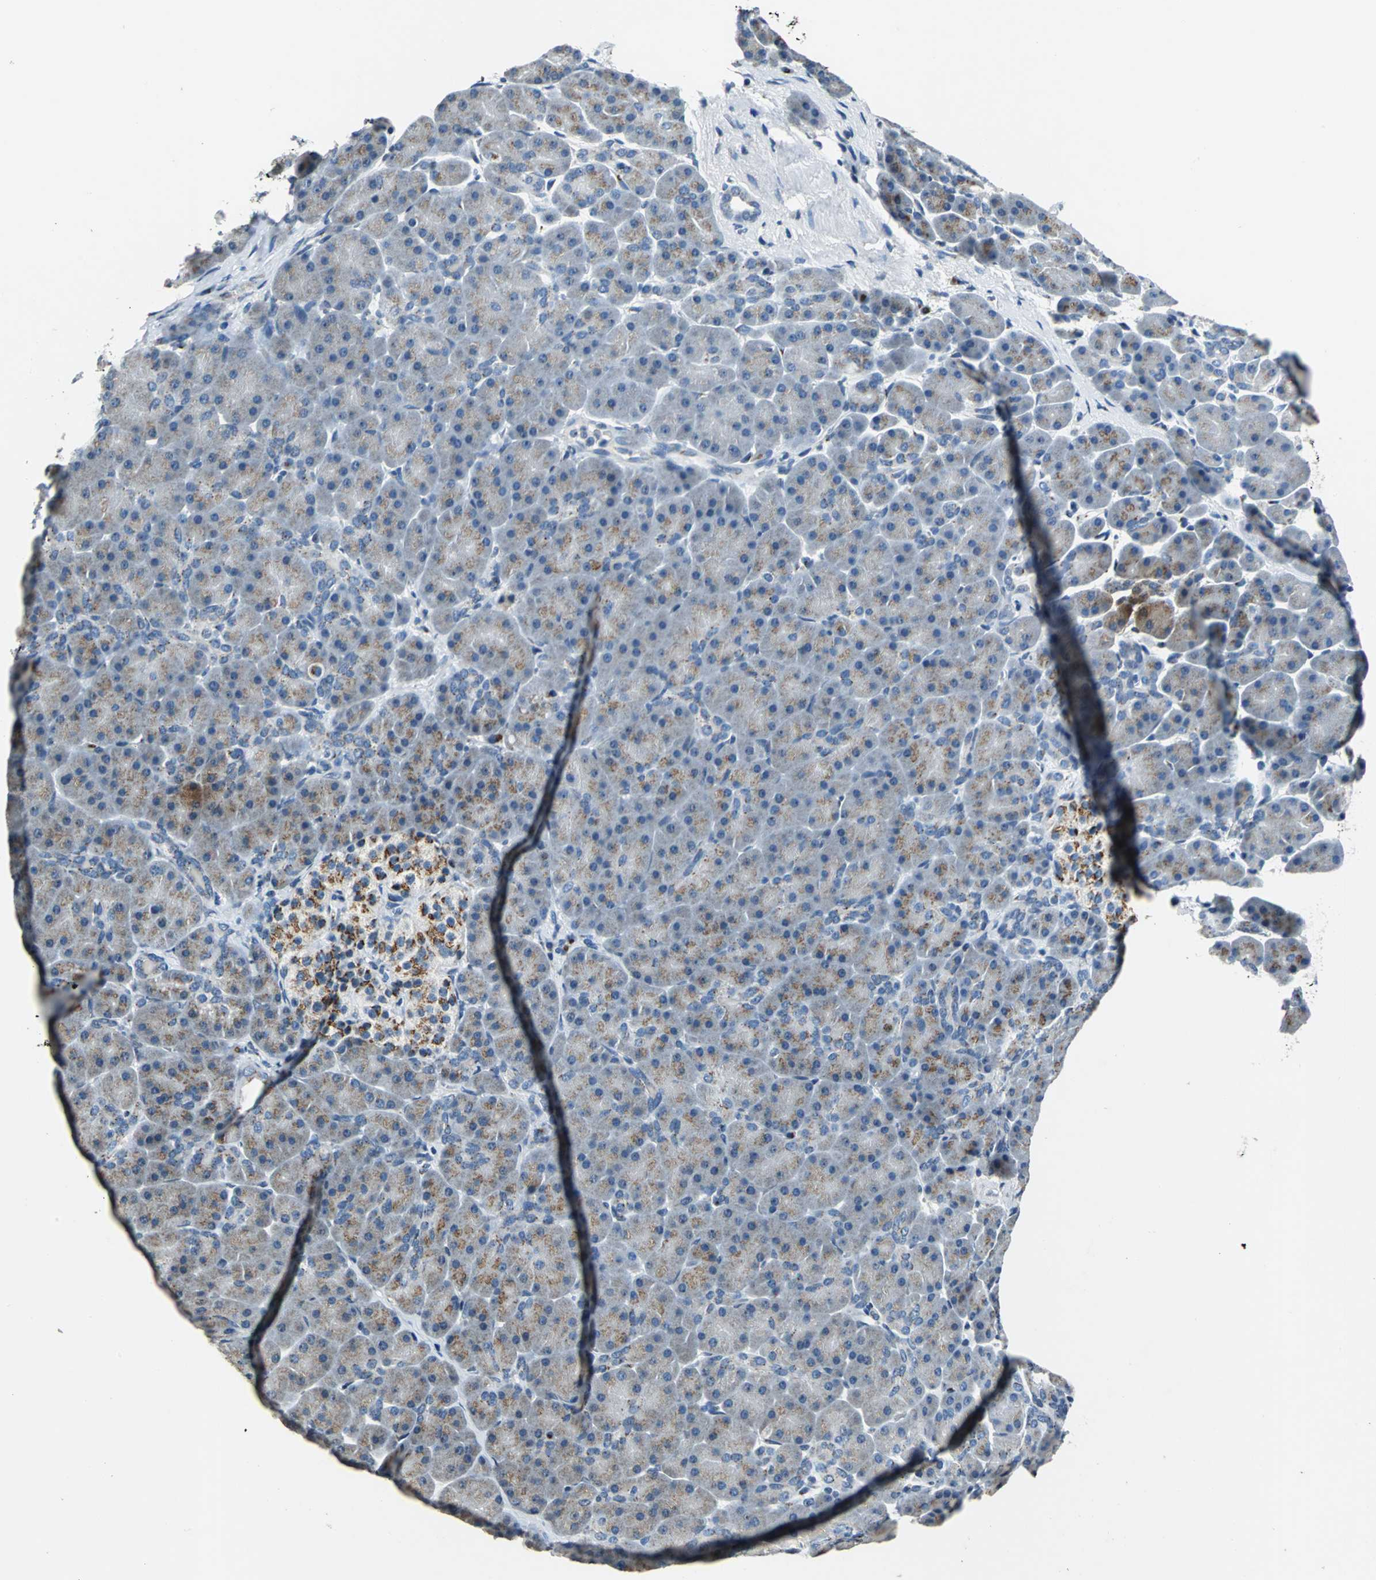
{"staining": {"intensity": "moderate", "quantity": "25%-75%", "location": "cytoplasmic/membranous"}, "tissue": "pancreas", "cell_type": "Exocrine glandular cells", "image_type": "normal", "snomed": [{"axis": "morphology", "description": "Normal tissue, NOS"}, {"axis": "topography", "description": "Pancreas"}], "caption": "Unremarkable pancreas was stained to show a protein in brown. There is medium levels of moderate cytoplasmic/membranous positivity in approximately 25%-75% of exocrine glandular cells. Using DAB (brown) and hematoxylin (blue) stains, captured at high magnification using brightfield microscopy.", "gene": "TMEM115", "patient": {"sex": "male", "age": 66}}